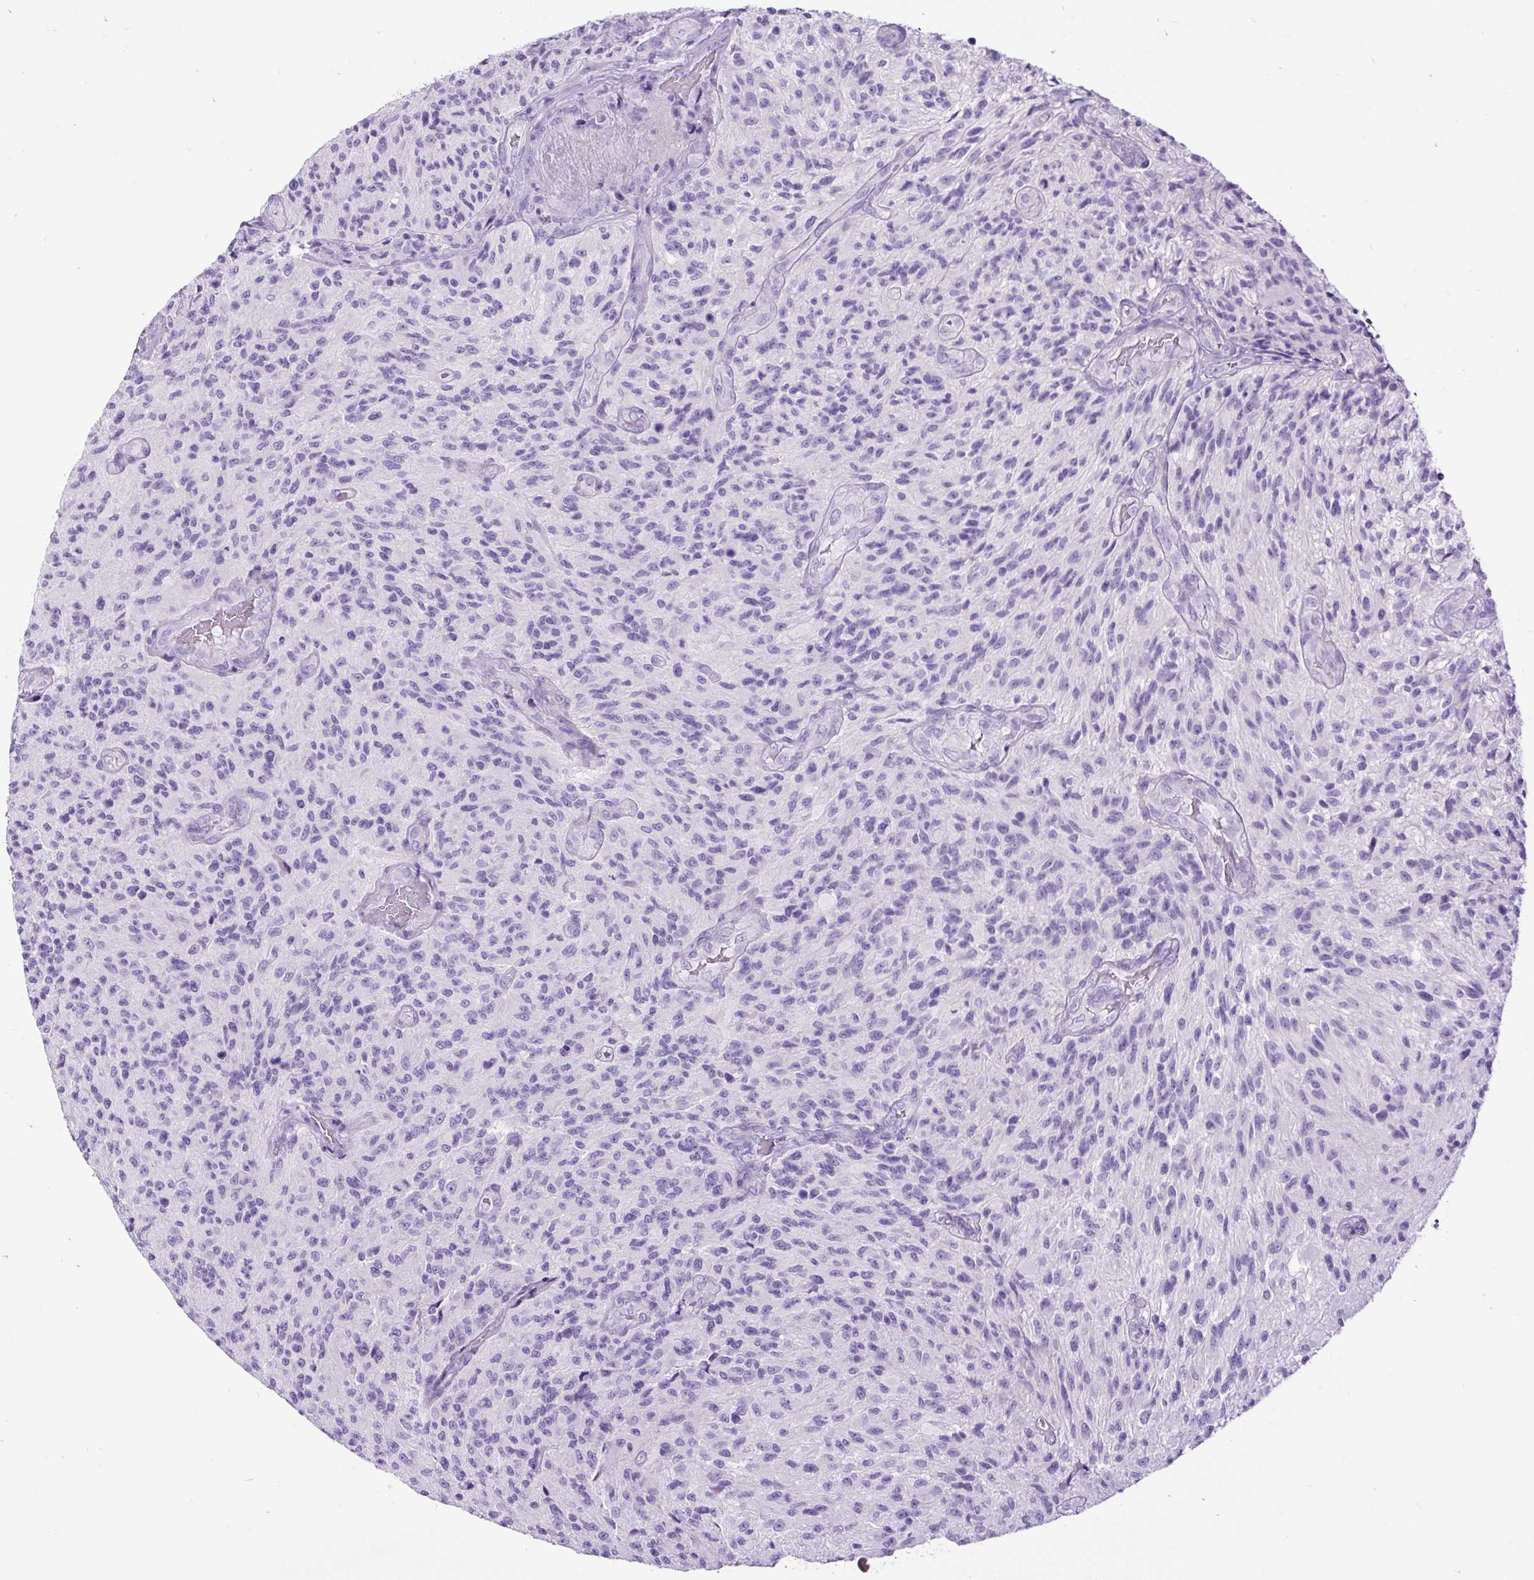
{"staining": {"intensity": "negative", "quantity": "none", "location": "none"}, "tissue": "glioma", "cell_type": "Tumor cells", "image_type": "cancer", "snomed": [{"axis": "morphology", "description": "Normal tissue, NOS"}, {"axis": "morphology", "description": "Glioma, malignant, High grade"}, {"axis": "topography", "description": "Cerebral cortex"}], "caption": "Image shows no significant protein staining in tumor cells of glioma.", "gene": "PDIA2", "patient": {"sex": "male", "age": 56}}